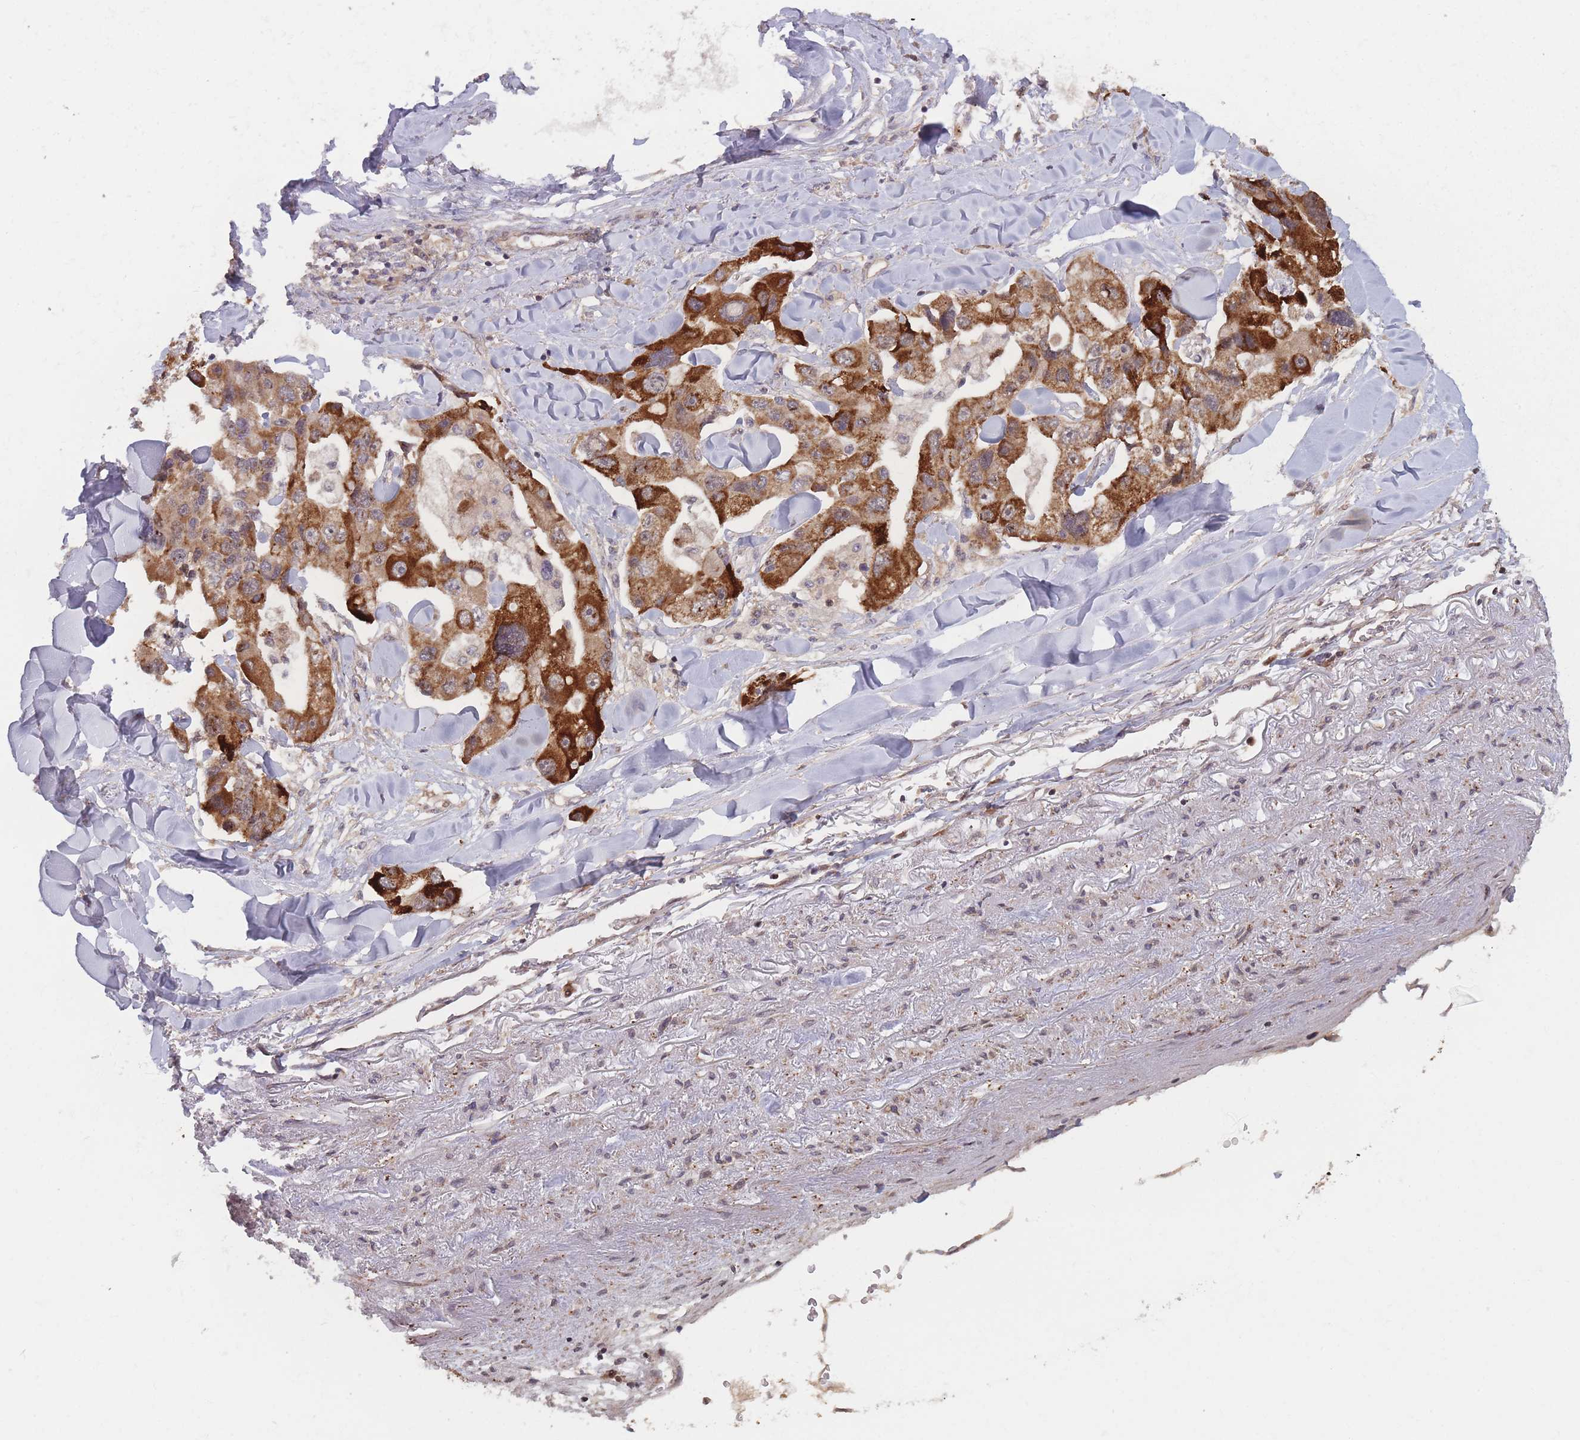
{"staining": {"intensity": "strong", "quantity": ">75%", "location": "cytoplasmic/membranous"}, "tissue": "lung cancer", "cell_type": "Tumor cells", "image_type": "cancer", "snomed": [{"axis": "morphology", "description": "Adenocarcinoma, NOS"}, {"axis": "topography", "description": "Lung"}], "caption": "High-power microscopy captured an immunohistochemistry histopathology image of adenocarcinoma (lung), revealing strong cytoplasmic/membranous expression in approximately >75% of tumor cells.", "gene": "RPS18", "patient": {"sex": "female", "age": 54}}